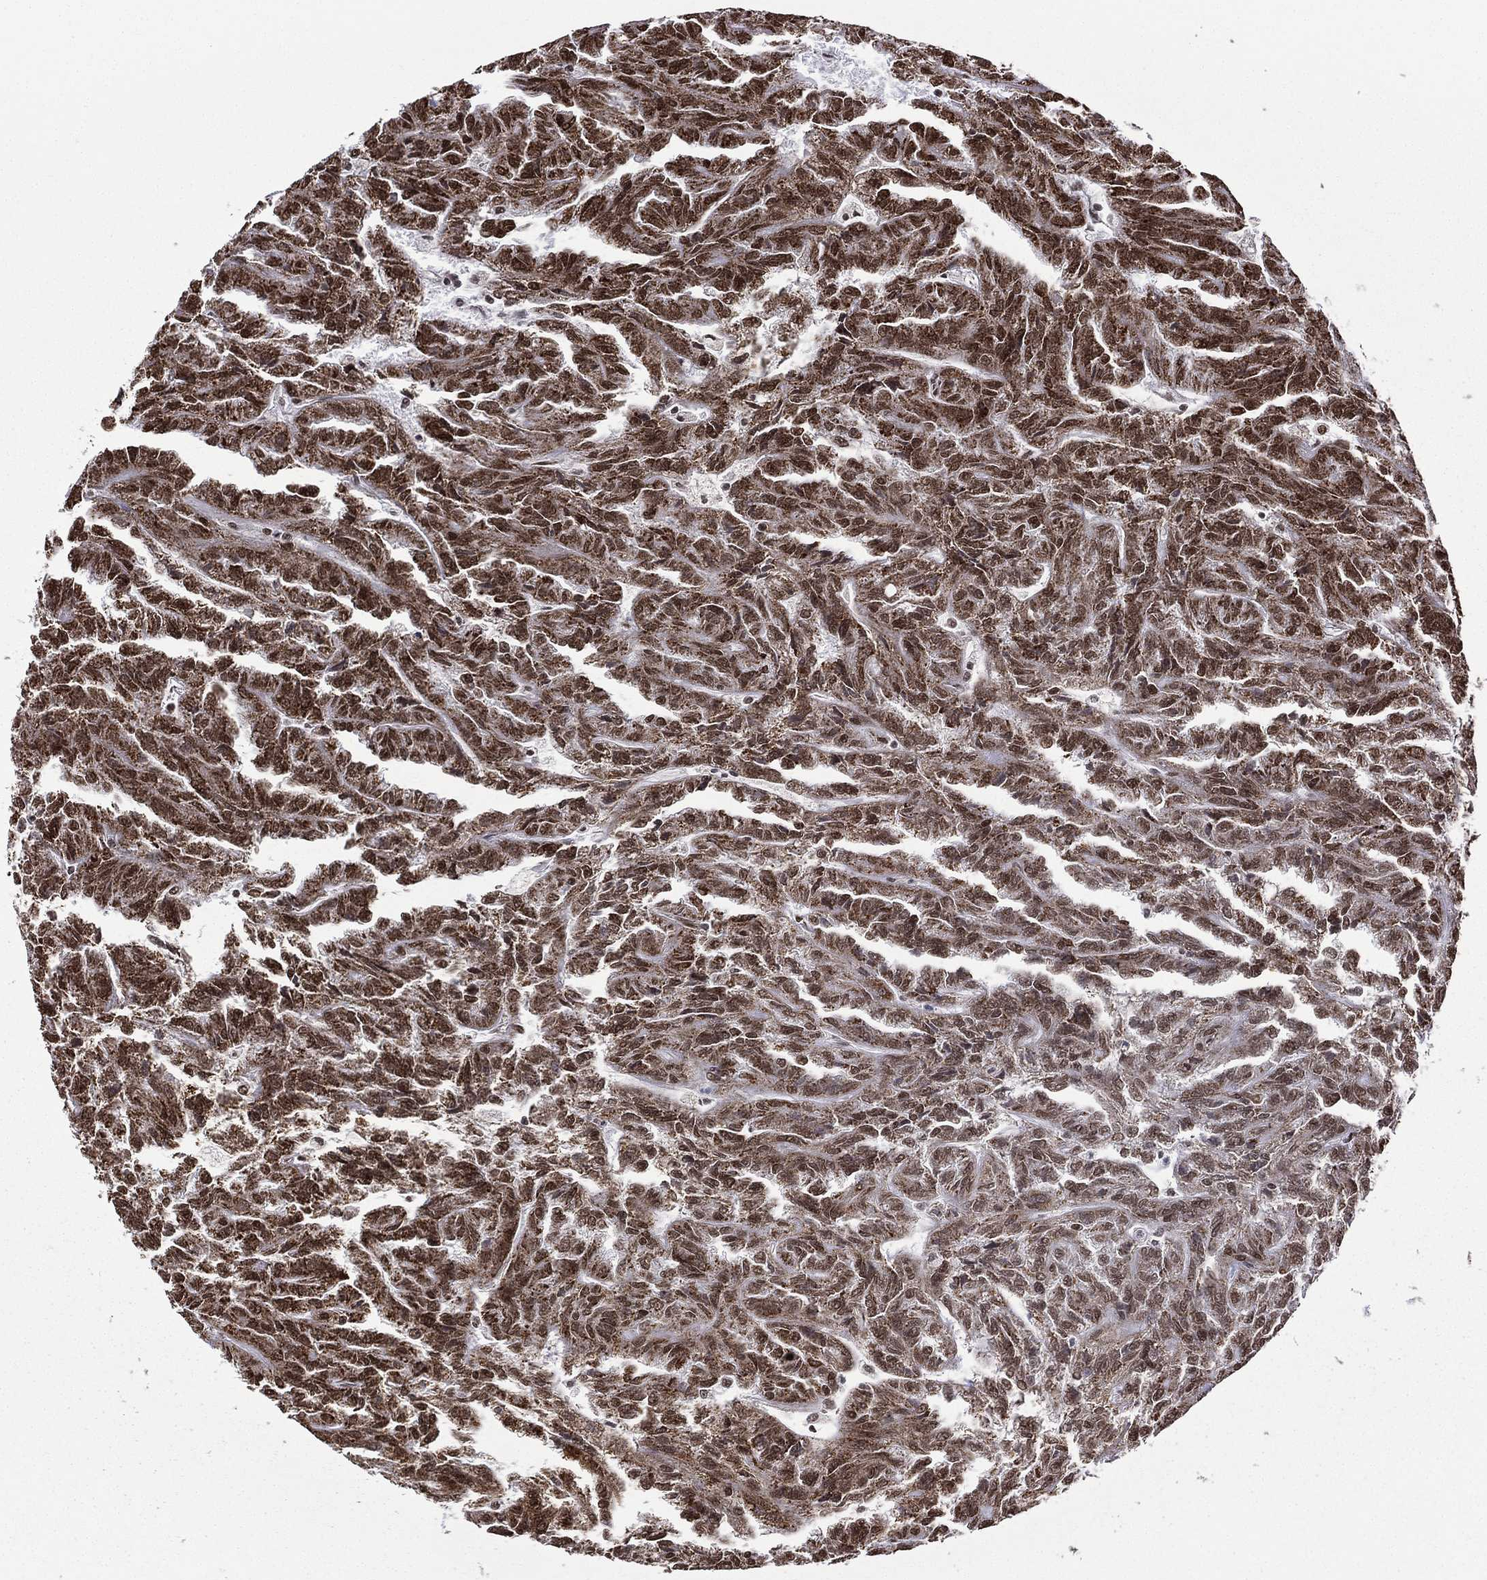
{"staining": {"intensity": "strong", "quantity": ">75%", "location": "nuclear"}, "tissue": "renal cancer", "cell_type": "Tumor cells", "image_type": "cancer", "snomed": [{"axis": "morphology", "description": "Adenocarcinoma, NOS"}, {"axis": "topography", "description": "Kidney"}], "caption": "Brown immunohistochemical staining in renal cancer (adenocarcinoma) shows strong nuclear expression in about >75% of tumor cells. Using DAB (brown) and hematoxylin (blue) stains, captured at high magnification using brightfield microscopy.", "gene": "C5orf24", "patient": {"sex": "male", "age": 79}}